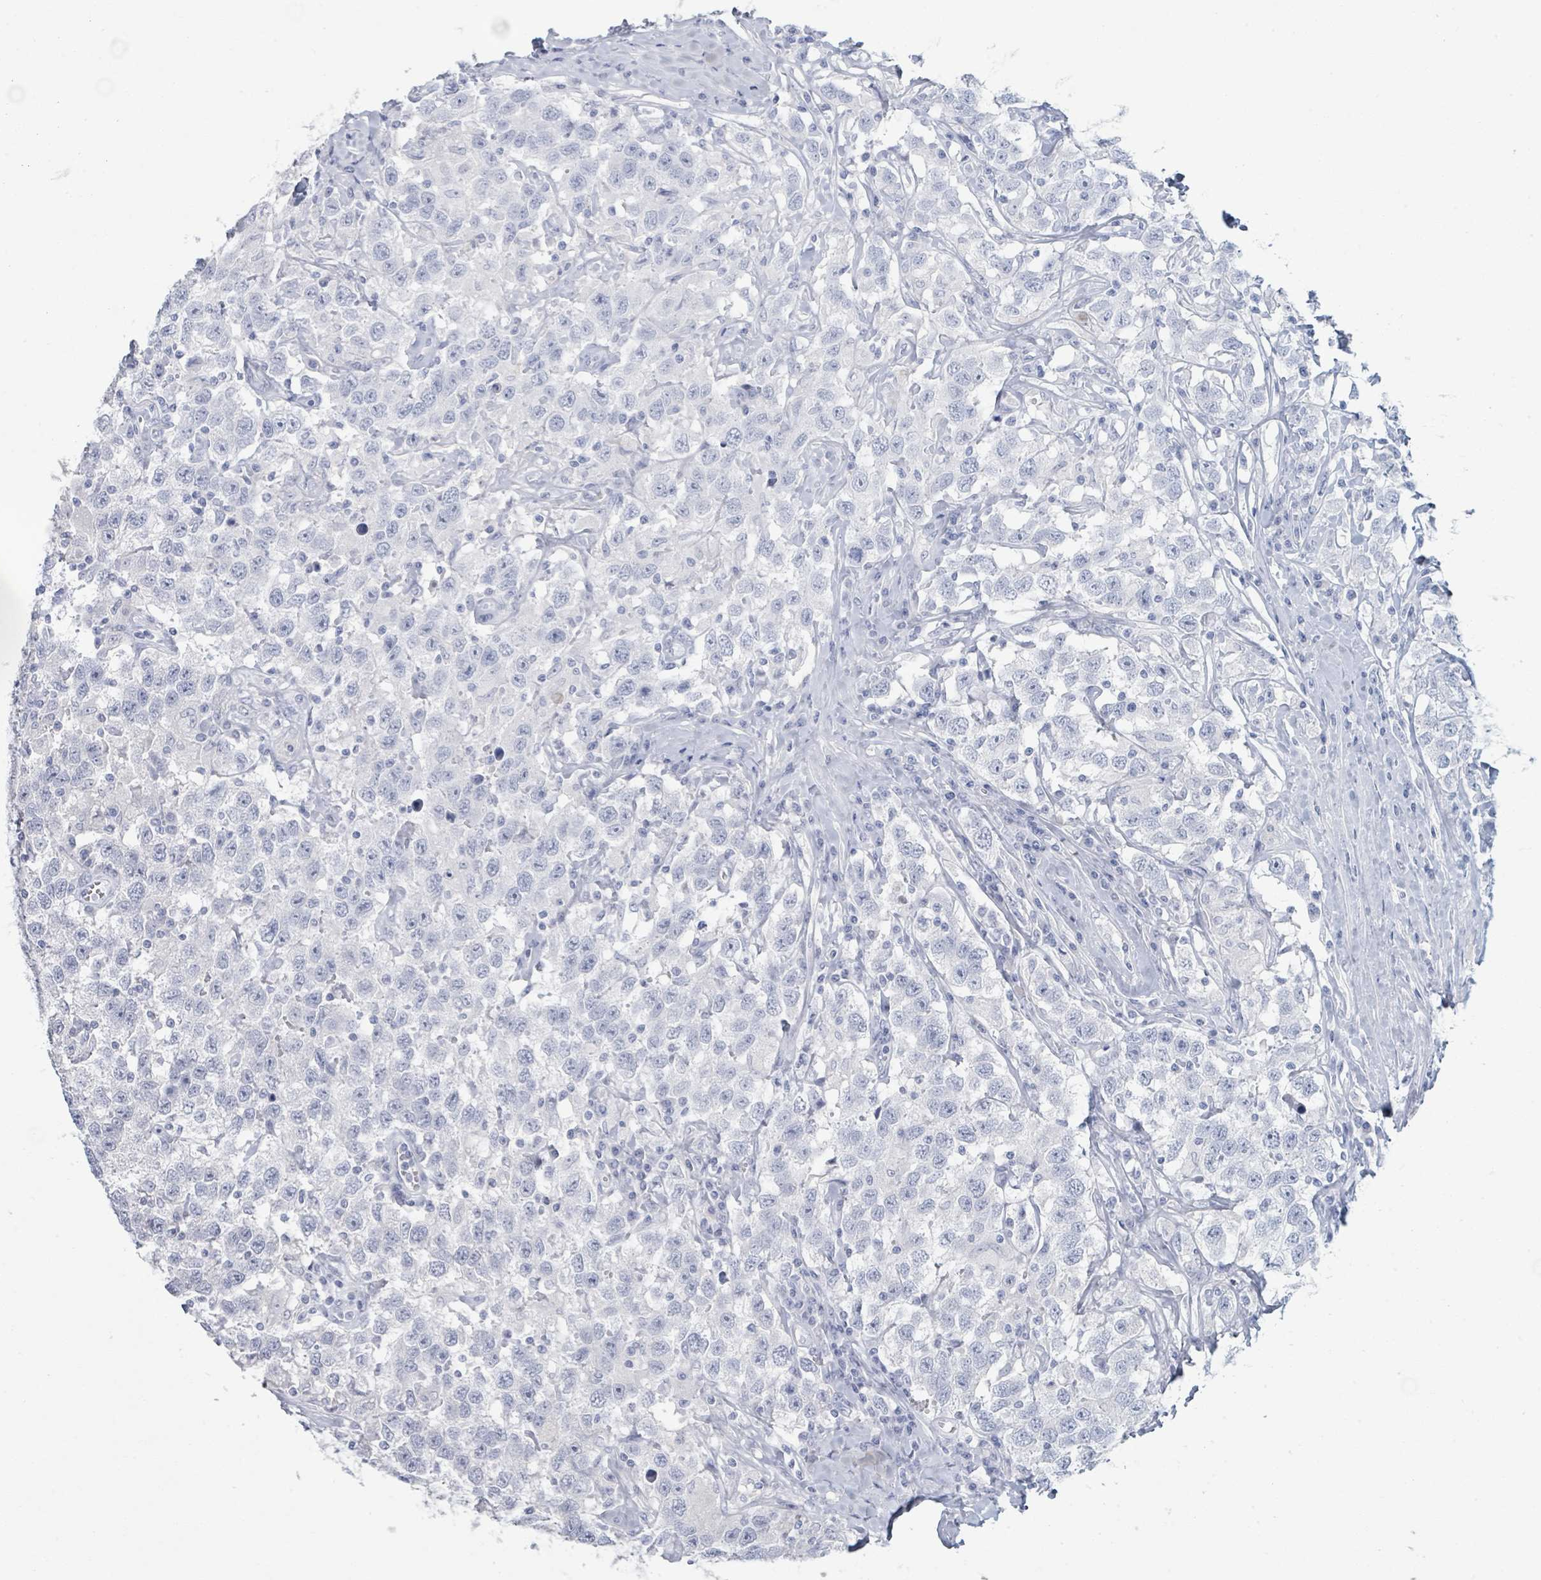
{"staining": {"intensity": "negative", "quantity": "none", "location": "none"}, "tissue": "testis cancer", "cell_type": "Tumor cells", "image_type": "cancer", "snomed": [{"axis": "morphology", "description": "Seminoma, NOS"}, {"axis": "topography", "description": "Testis"}], "caption": "IHC of testis cancer demonstrates no positivity in tumor cells.", "gene": "DEFA4", "patient": {"sex": "male", "age": 41}}